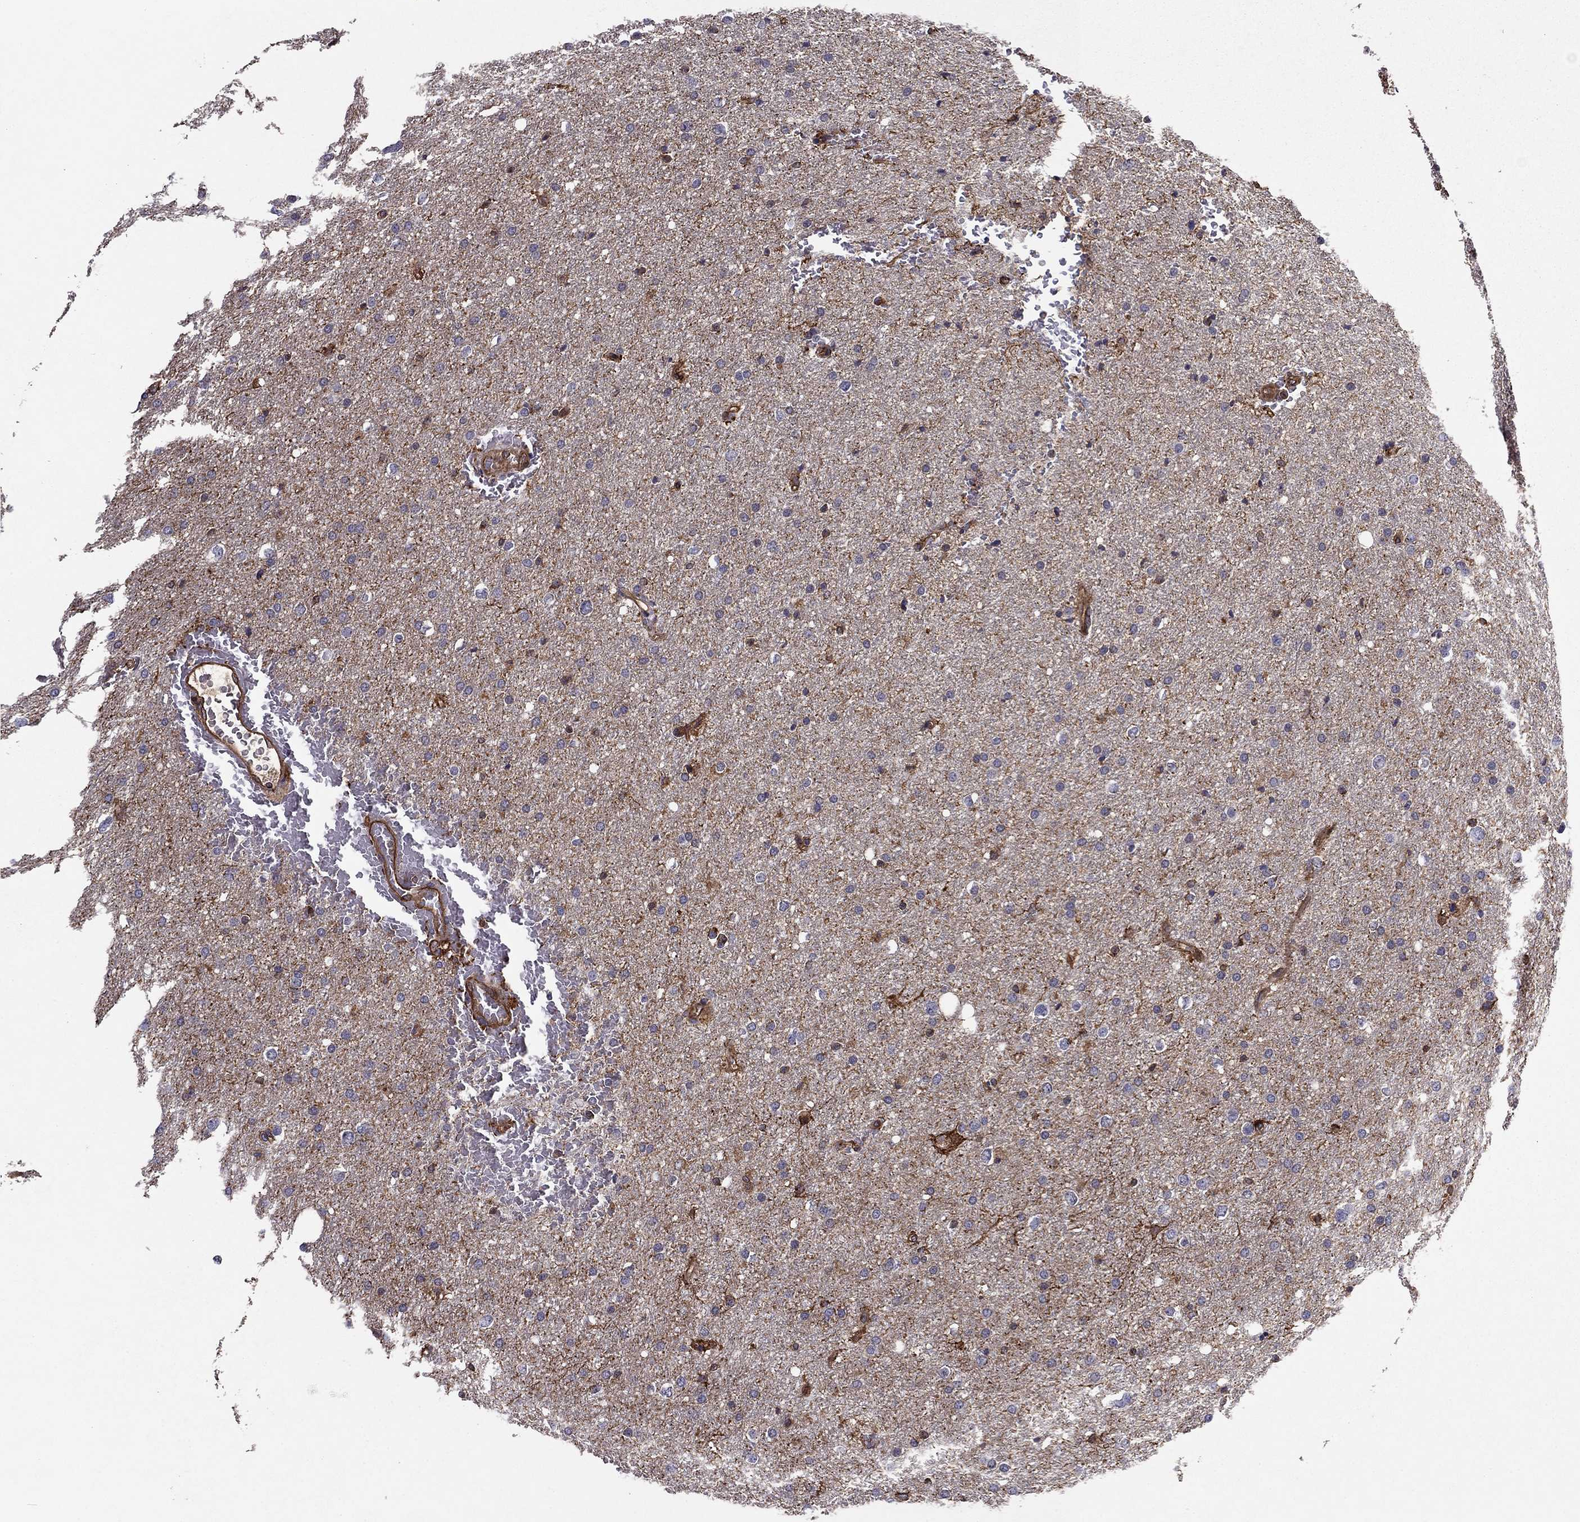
{"staining": {"intensity": "negative", "quantity": "none", "location": "none"}, "tissue": "glioma", "cell_type": "Tumor cells", "image_type": "cancer", "snomed": [{"axis": "morphology", "description": "Glioma, malignant, Low grade"}, {"axis": "topography", "description": "Brain"}], "caption": "Glioma stained for a protein using immunohistochemistry (IHC) displays no staining tumor cells.", "gene": "SHMT1", "patient": {"sex": "female", "age": 37}}